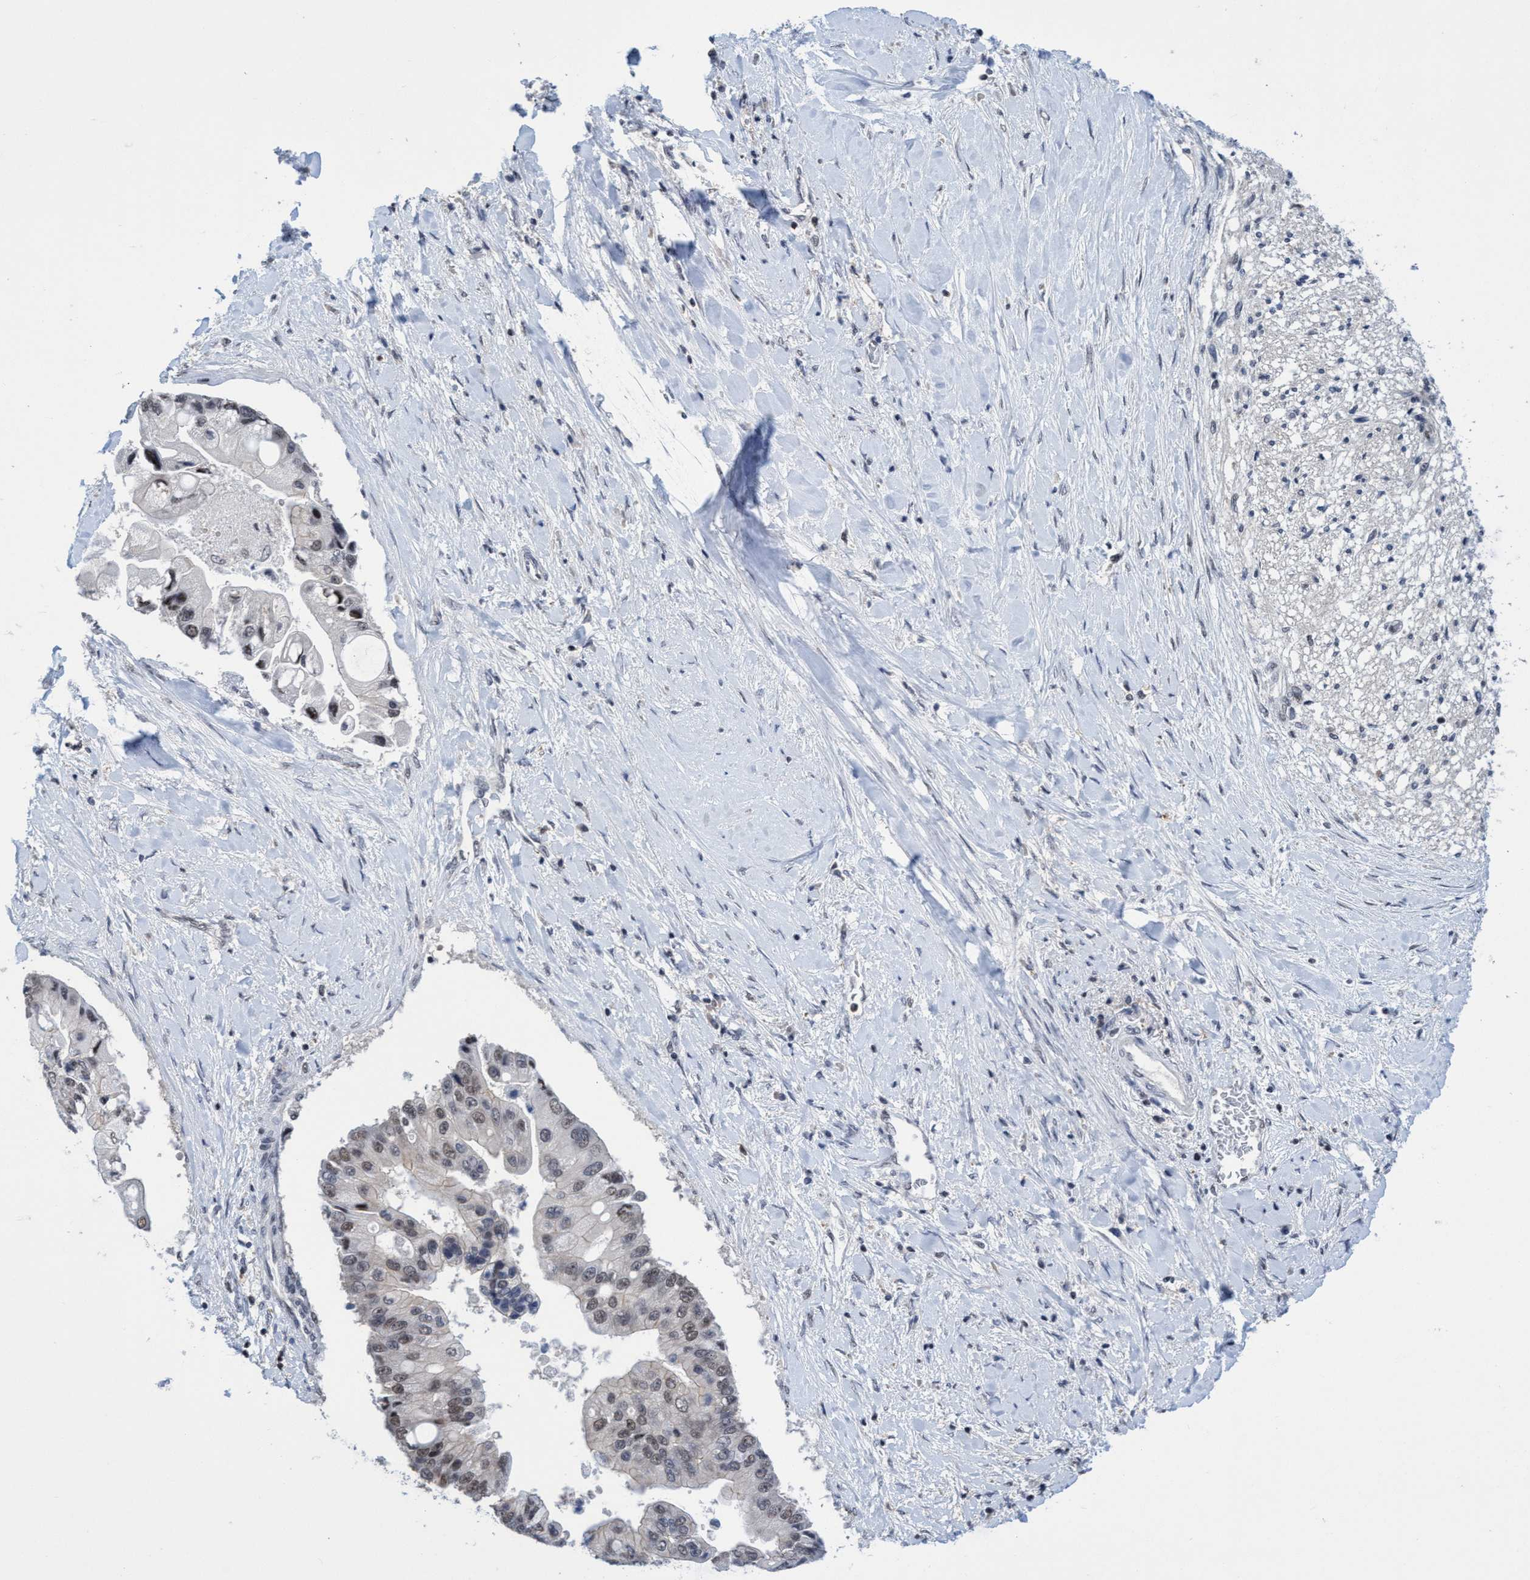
{"staining": {"intensity": "moderate", "quantity": "<25%", "location": "nuclear"}, "tissue": "liver cancer", "cell_type": "Tumor cells", "image_type": "cancer", "snomed": [{"axis": "morphology", "description": "Cholangiocarcinoma"}, {"axis": "topography", "description": "Liver"}], "caption": "This micrograph demonstrates liver cancer (cholangiocarcinoma) stained with immunohistochemistry (IHC) to label a protein in brown. The nuclear of tumor cells show moderate positivity for the protein. Nuclei are counter-stained blue.", "gene": "C9orf78", "patient": {"sex": "male", "age": 50}}